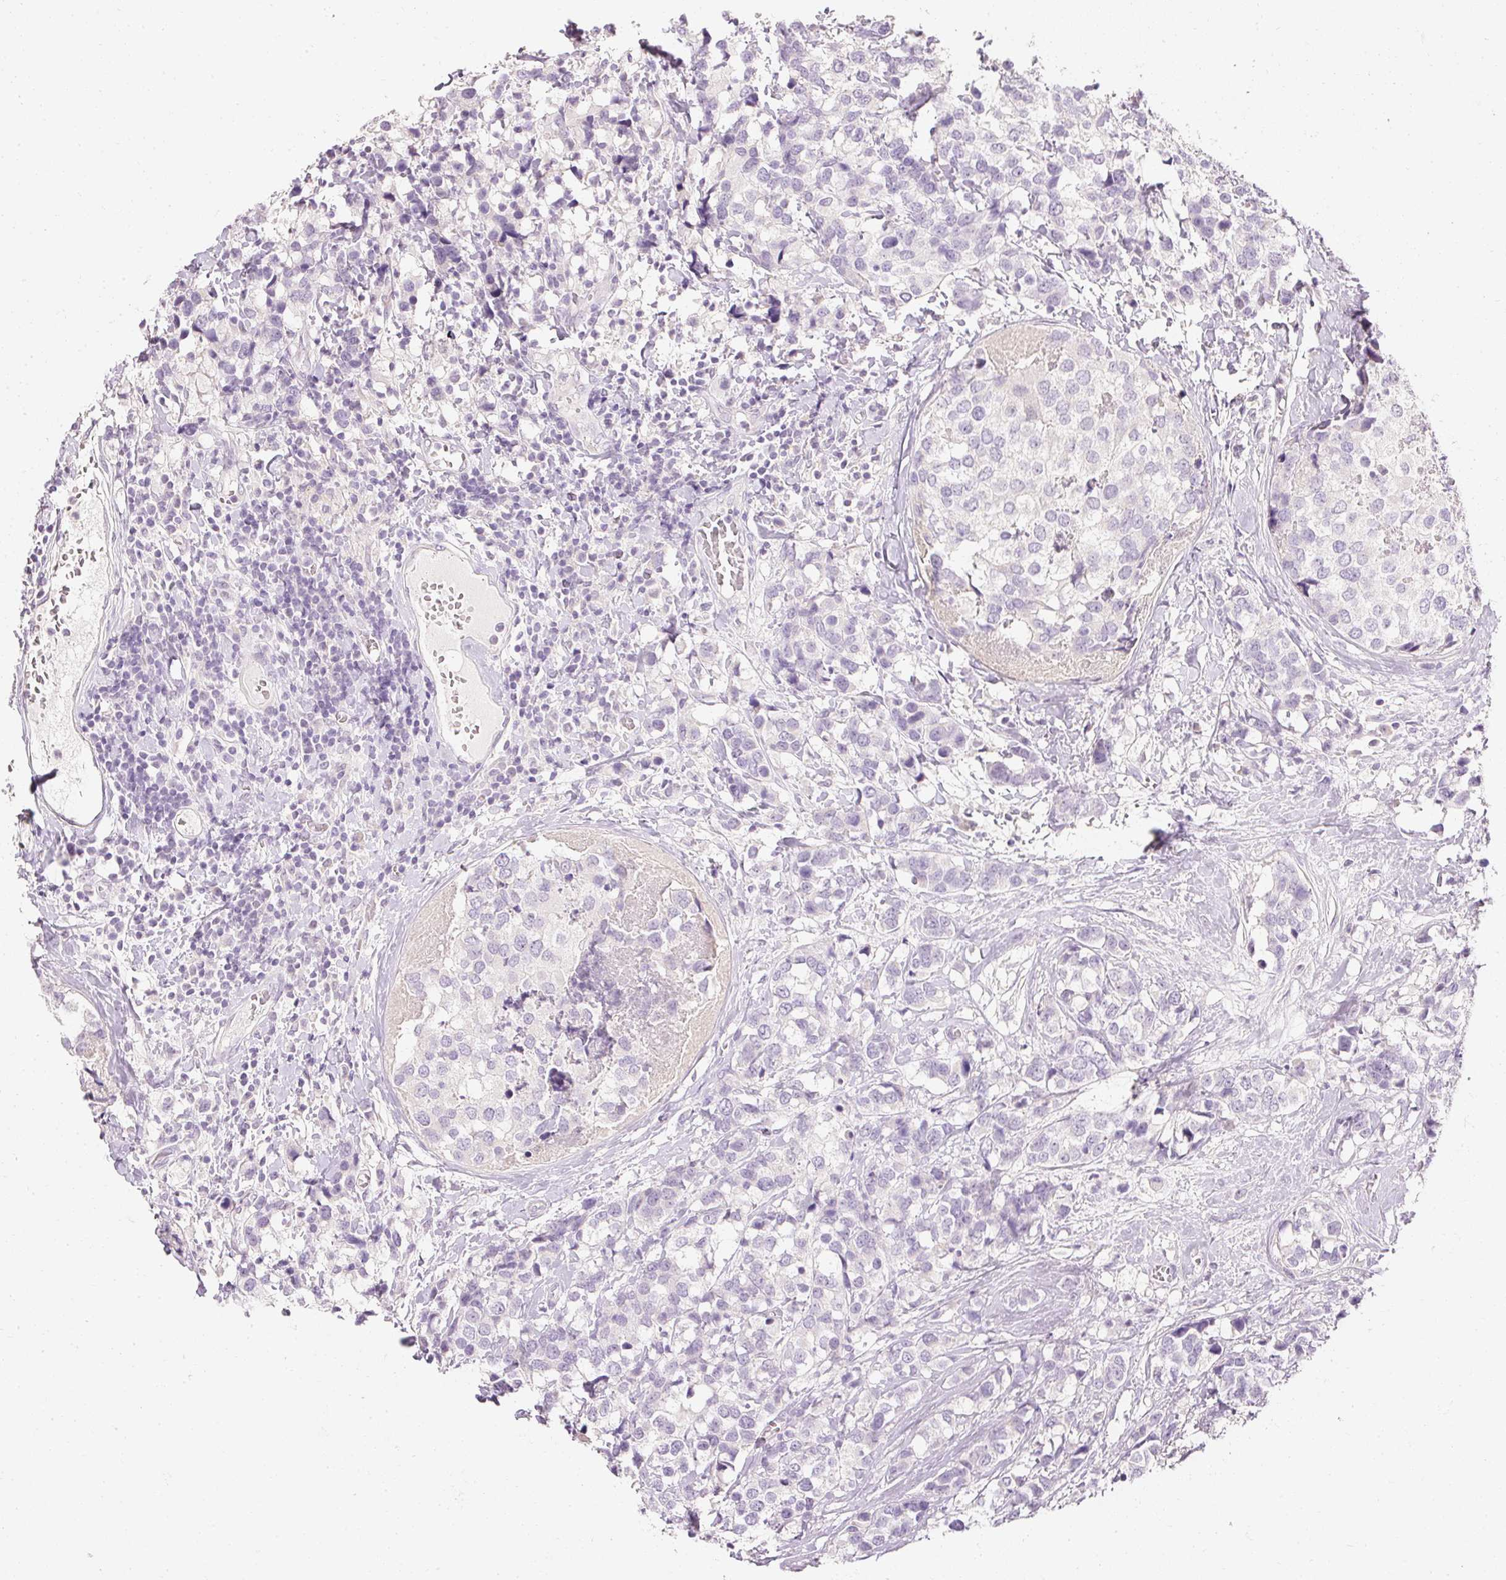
{"staining": {"intensity": "negative", "quantity": "none", "location": "none"}, "tissue": "breast cancer", "cell_type": "Tumor cells", "image_type": "cancer", "snomed": [{"axis": "morphology", "description": "Lobular carcinoma"}, {"axis": "topography", "description": "Breast"}], "caption": "Micrograph shows no protein staining in tumor cells of breast cancer tissue.", "gene": "ELAVL3", "patient": {"sex": "female", "age": 59}}